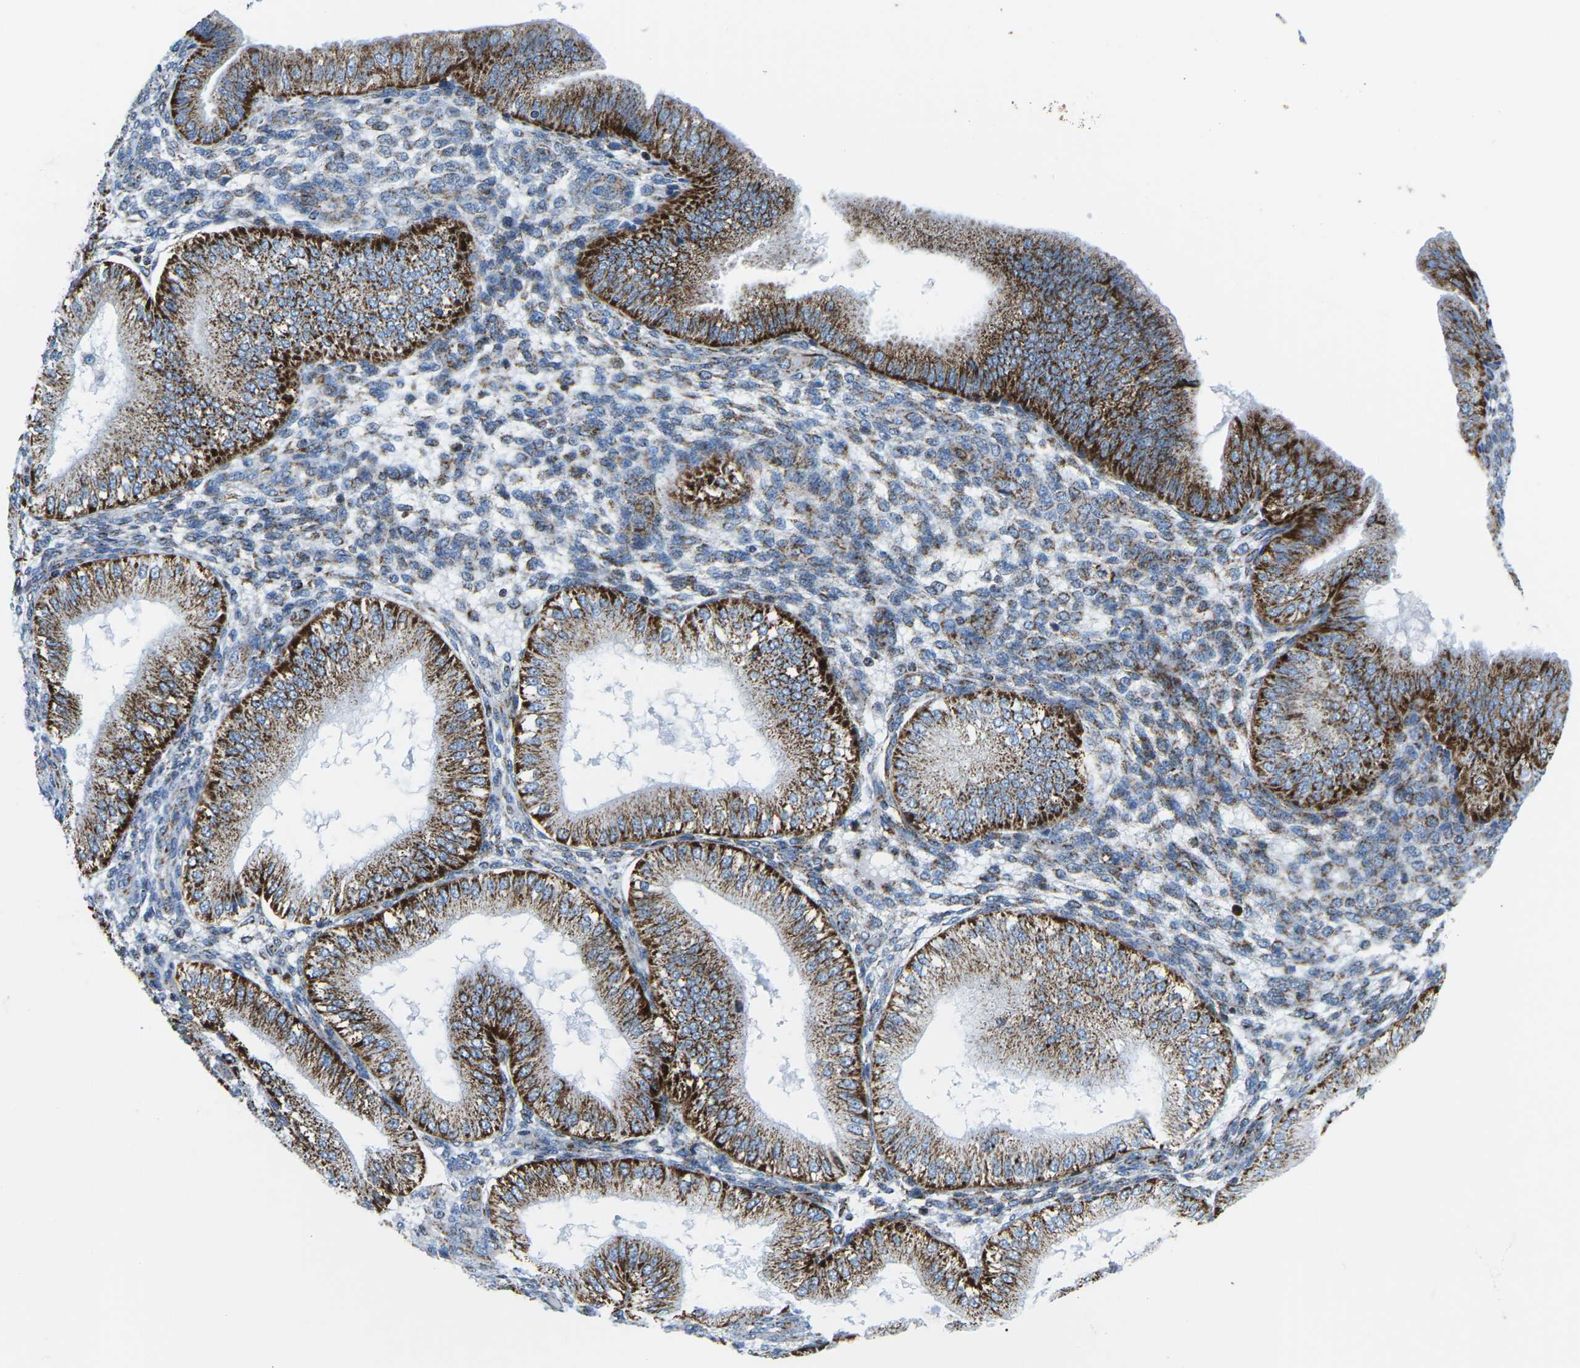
{"staining": {"intensity": "moderate", "quantity": "25%-75%", "location": "cytoplasmic/membranous"}, "tissue": "endometrium", "cell_type": "Cells in endometrial stroma", "image_type": "normal", "snomed": [{"axis": "morphology", "description": "Normal tissue, NOS"}, {"axis": "topography", "description": "Endometrium"}], "caption": "Moderate cytoplasmic/membranous expression is identified in approximately 25%-75% of cells in endometrial stroma in benign endometrium.", "gene": "COX6C", "patient": {"sex": "female", "age": 39}}